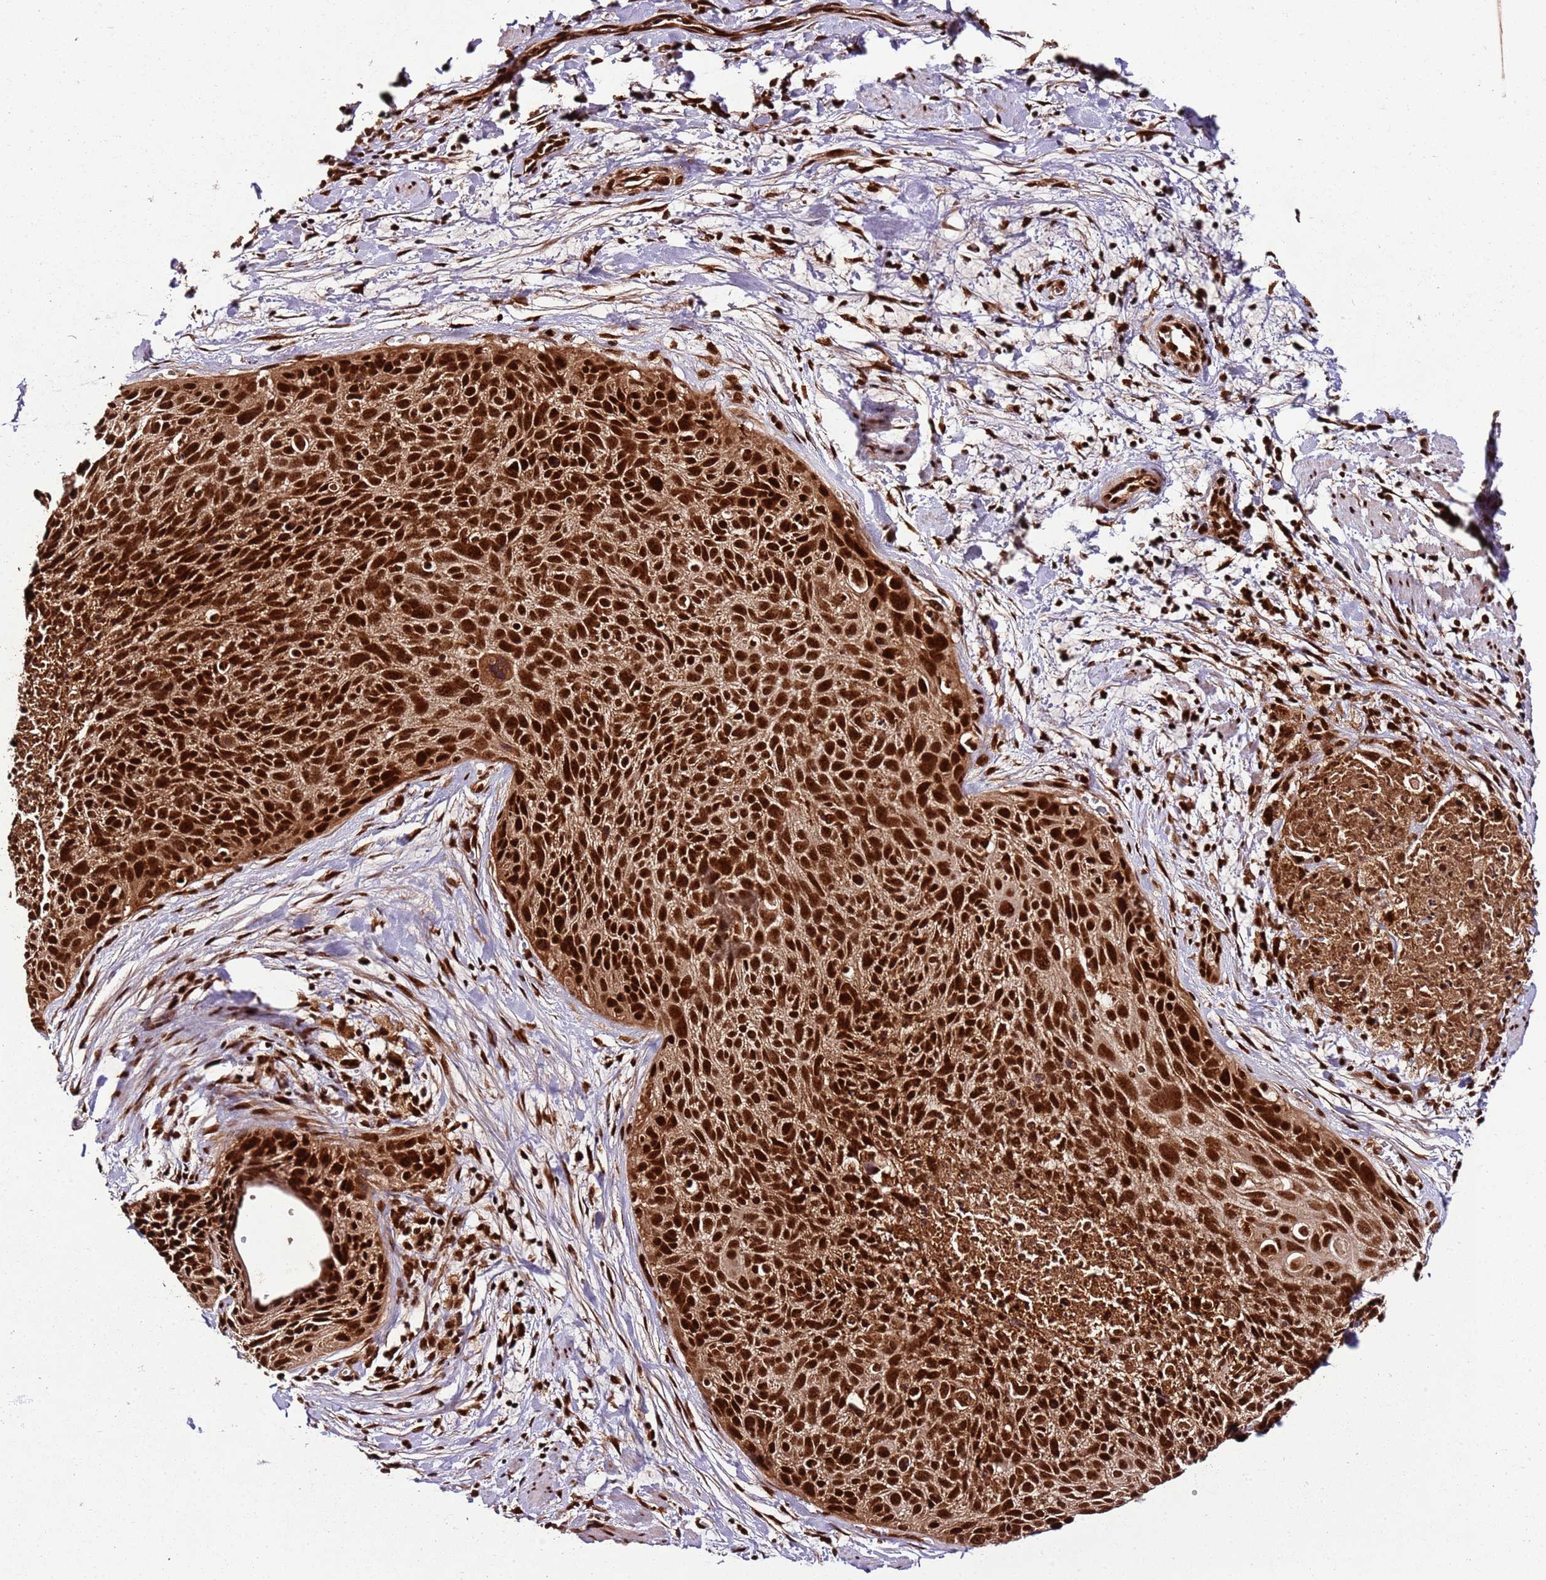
{"staining": {"intensity": "strong", "quantity": ">75%", "location": "nuclear"}, "tissue": "cervical cancer", "cell_type": "Tumor cells", "image_type": "cancer", "snomed": [{"axis": "morphology", "description": "Squamous cell carcinoma, NOS"}, {"axis": "topography", "description": "Cervix"}], "caption": "Tumor cells exhibit strong nuclear expression in about >75% of cells in squamous cell carcinoma (cervical).", "gene": "XRN2", "patient": {"sex": "female", "age": 55}}